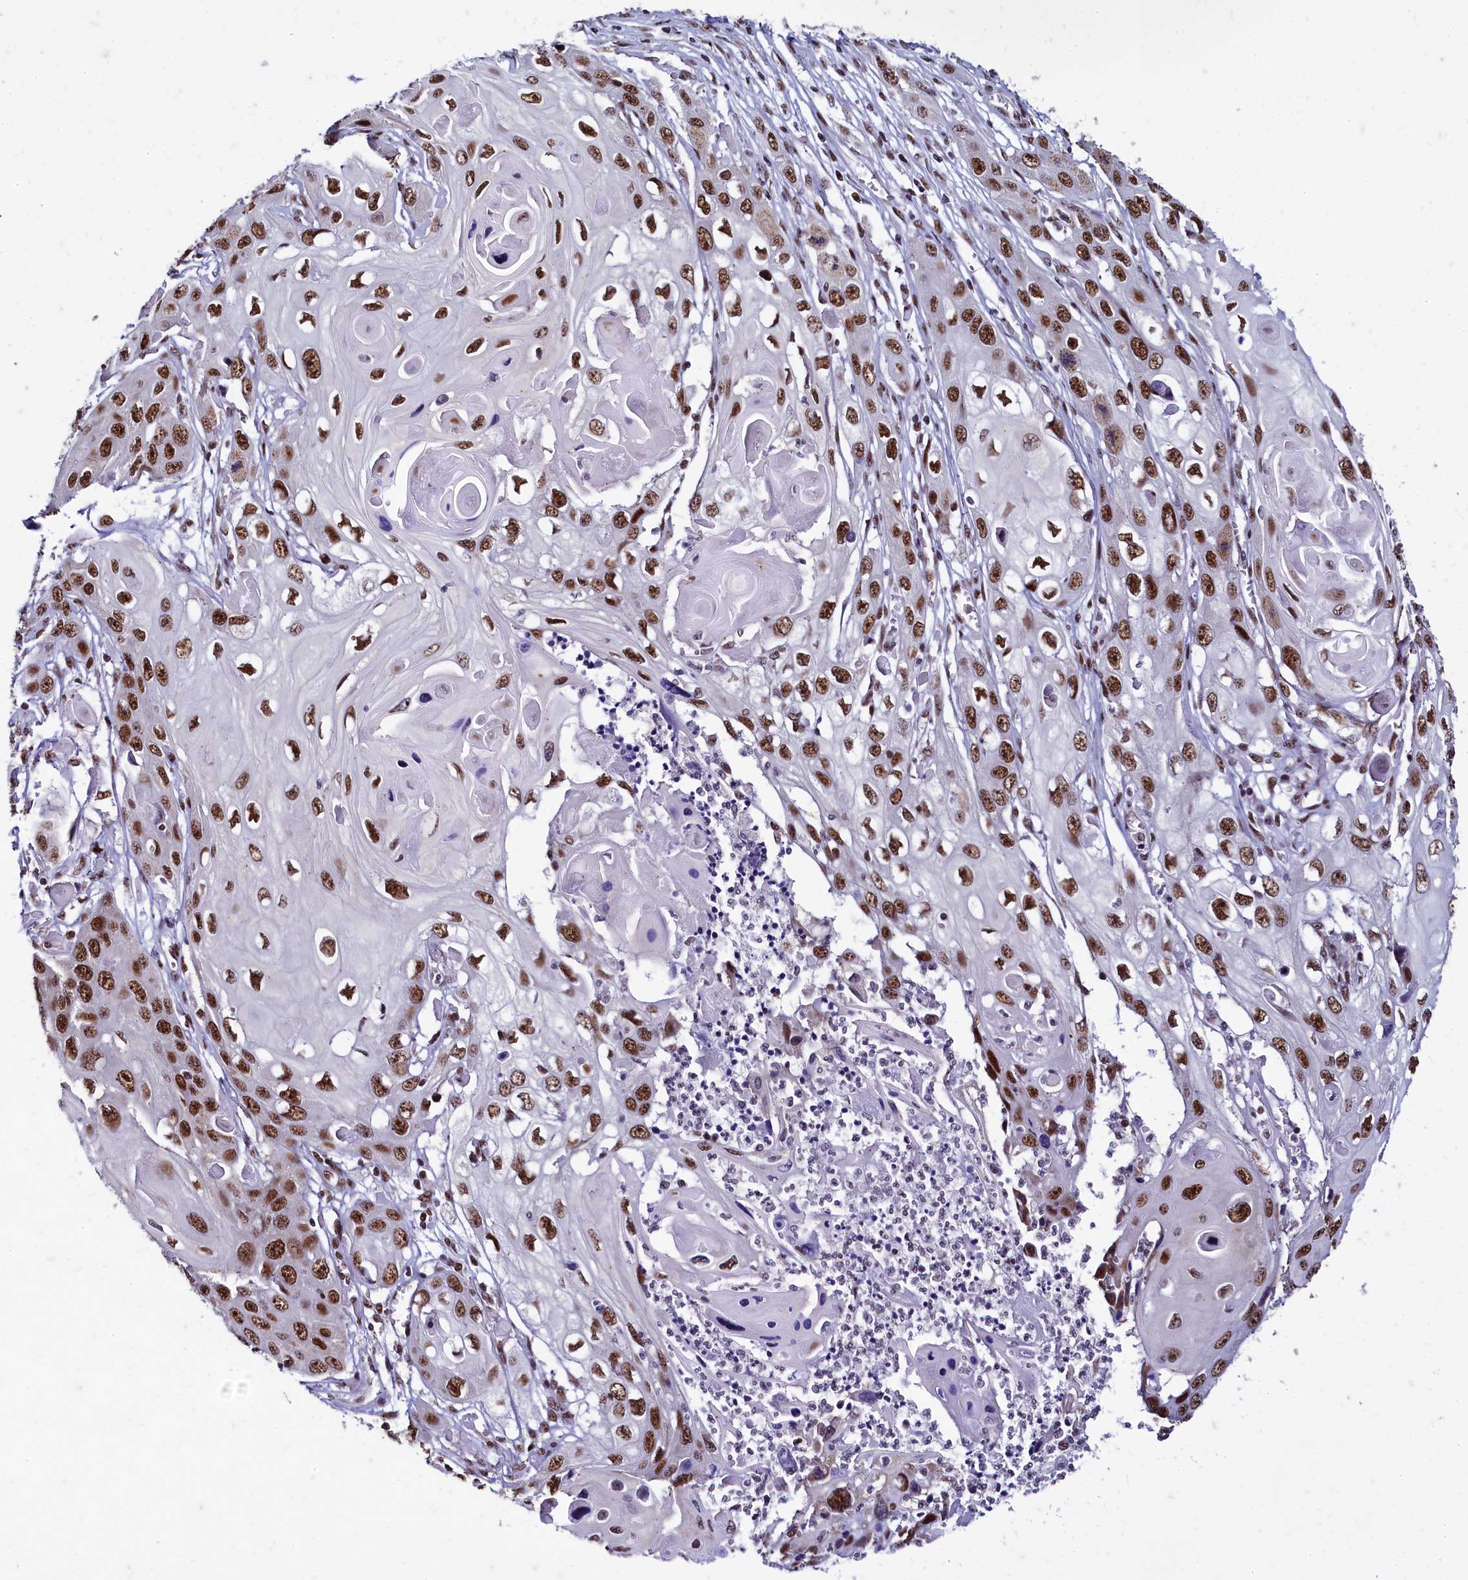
{"staining": {"intensity": "strong", "quantity": ">75%", "location": "nuclear"}, "tissue": "skin cancer", "cell_type": "Tumor cells", "image_type": "cancer", "snomed": [{"axis": "morphology", "description": "Squamous cell carcinoma, NOS"}, {"axis": "topography", "description": "Skin"}], "caption": "Immunohistochemistry image of human skin cancer (squamous cell carcinoma) stained for a protein (brown), which displays high levels of strong nuclear expression in approximately >75% of tumor cells.", "gene": "CPSF7", "patient": {"sex": "male", "age": 55}}